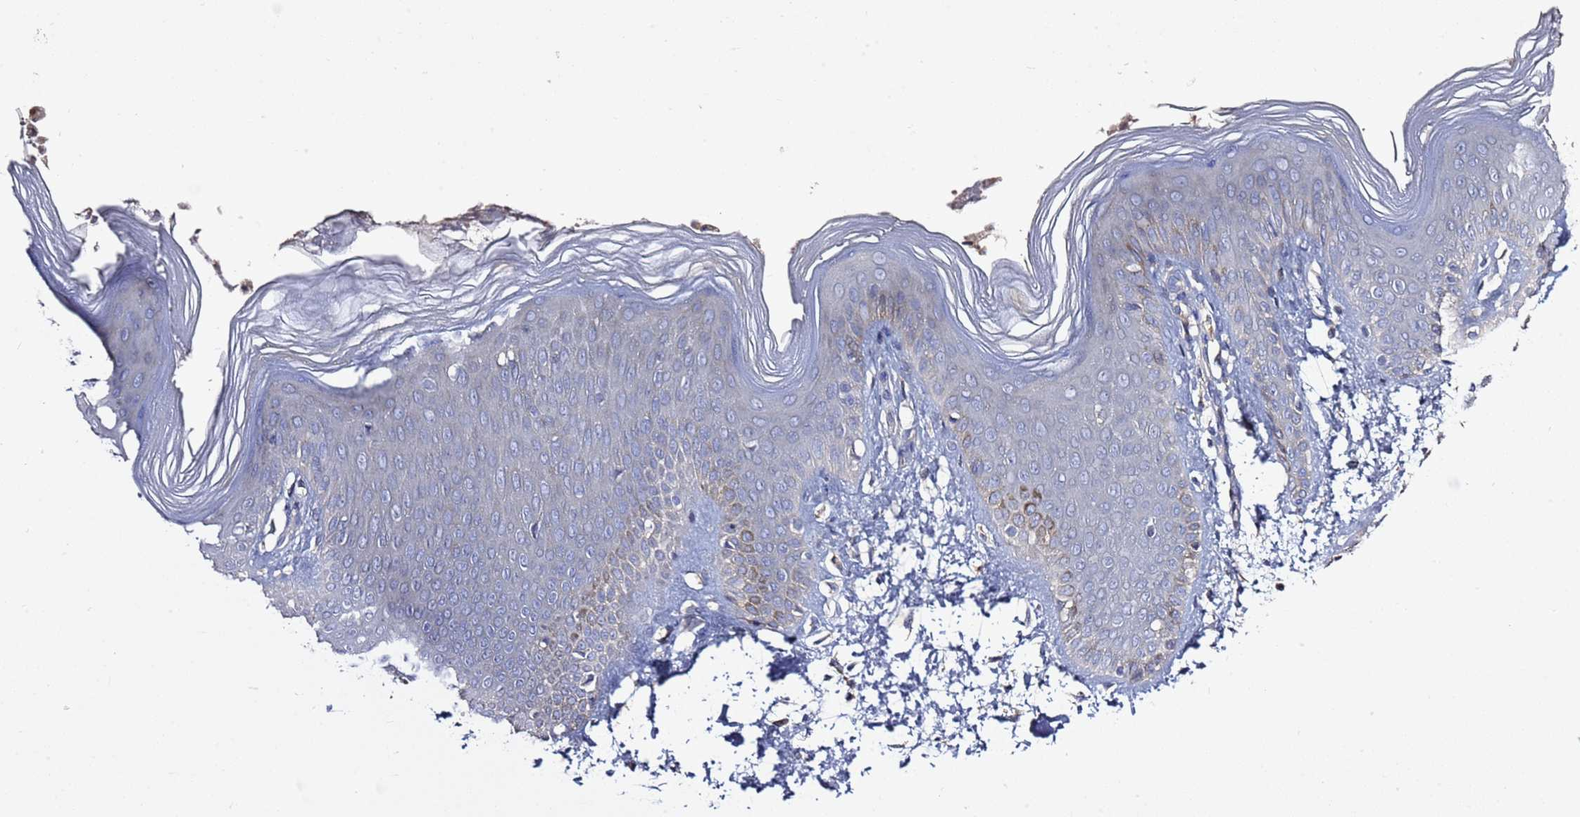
{"staining": {"intensity": "weak", "quantity": "<25%", "location": "cytoplasmic/membranous"}, "tissue": "skin", "cell_type": "Epidermal cells", "image_type": "normal", "snomed": [{"axis": "morphology", "description": "Normal tissue, NOS"}, {"axis": "morphology", "description": "Inflammation, NOS"}, {"axis": "topography", "description": "Soft tissue"}, {"axis": "topography", "description": "Anal"}], "caption": "Immunohistochemistry (IHC) histopathology image of normal skin: human skin stained with DAB reveals no significant protein expression in epidermal cells. (IHC, brightfield microscopy, high magnification).", "gene": "RABL2A", "patient": {"sex": "female", "age": 15}}